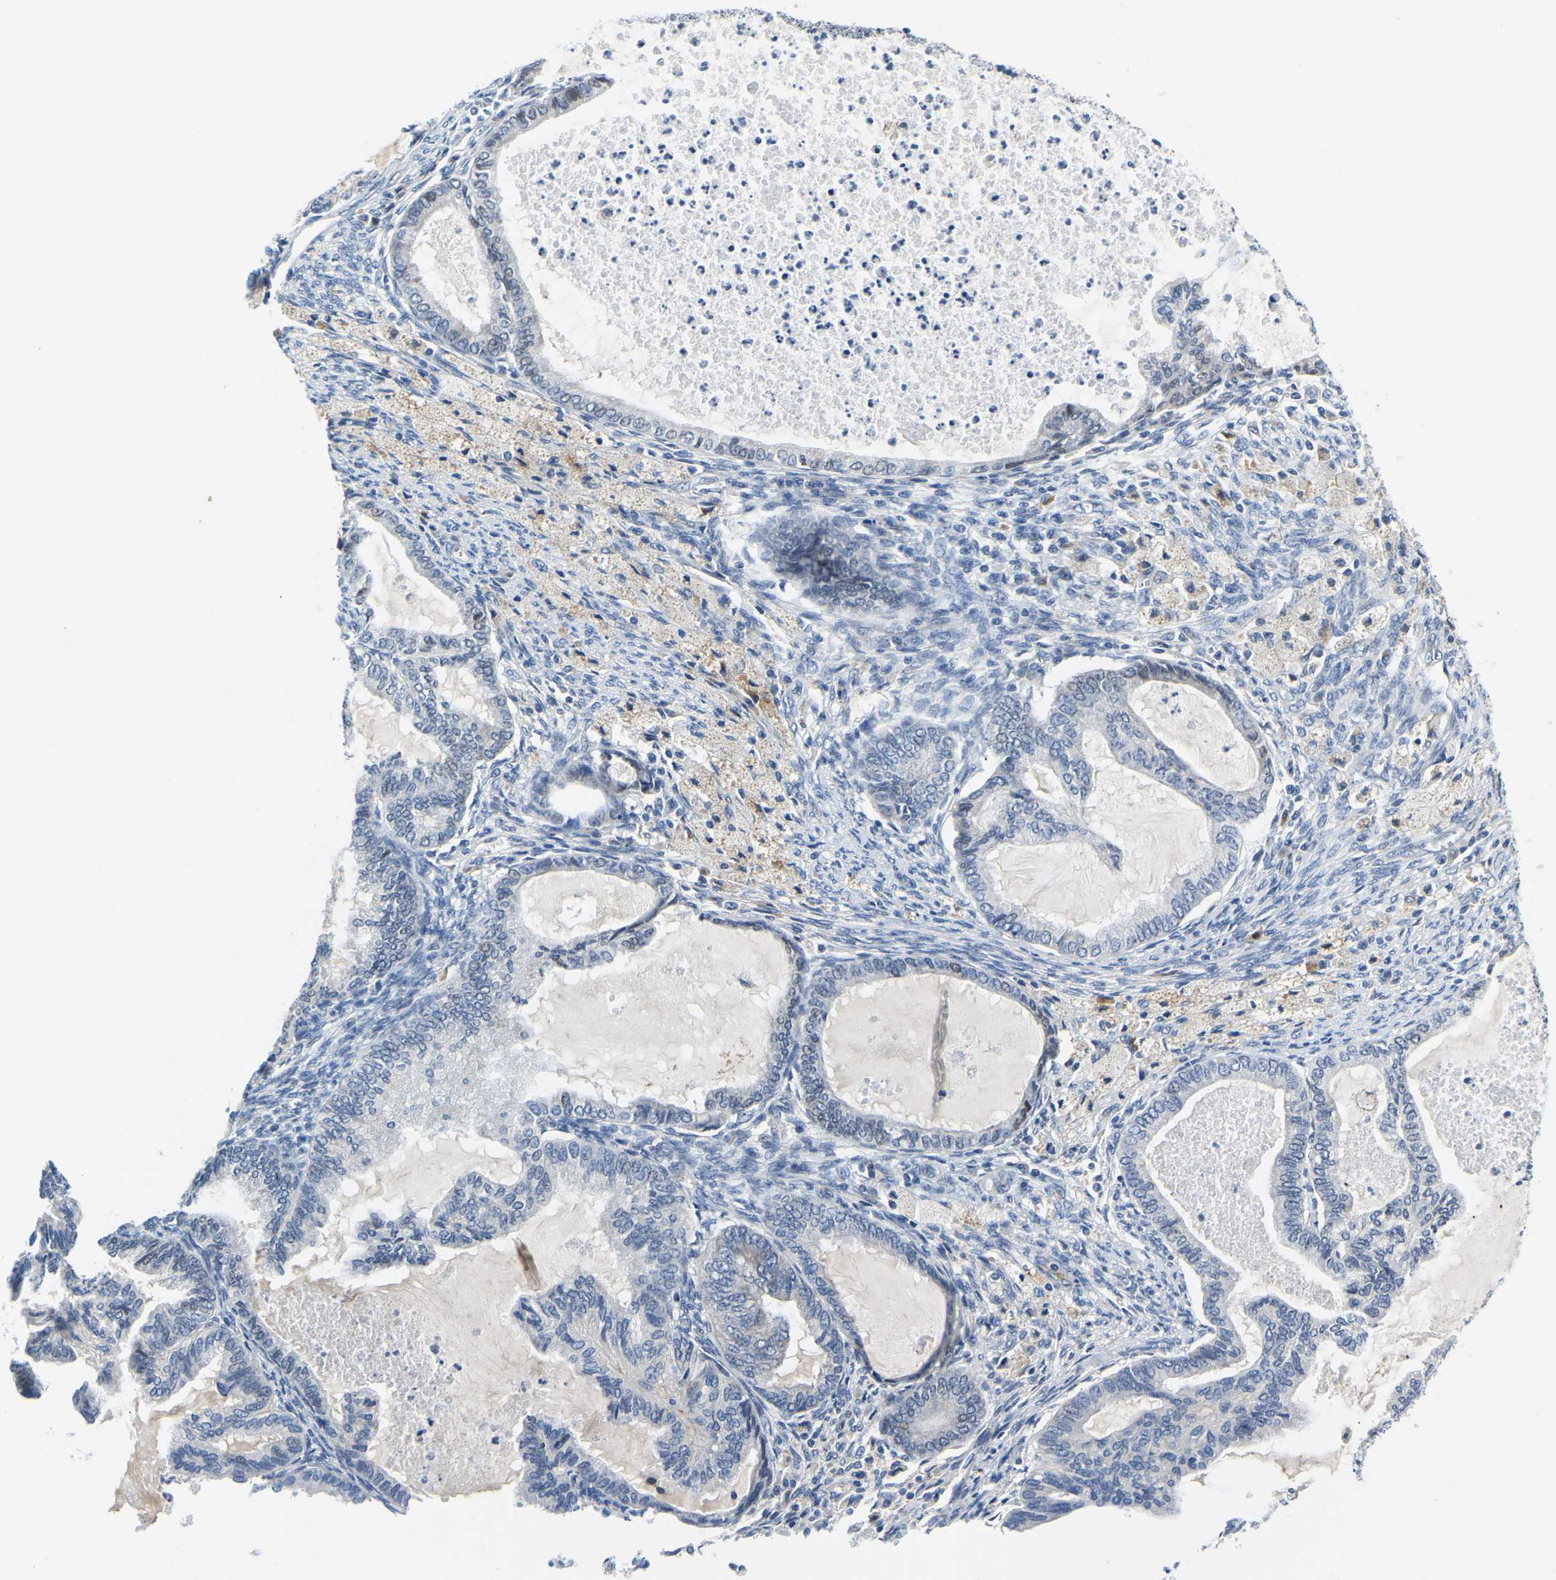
{"staining": {"intensity": "negative", "quantity": "none", "location": "none"}, "tissue": "cervical cancer", "cell_type": "Tumor cells", "image_type": "cancer", "snomed": [{"axis": "morphology", "description": "Normal tissue, NOS"}, {"axis": "morphology", "description": "Adenocarcinoma, NOS"}, {"axis": "topography", "description": "Cervix"}, {"axis": "topography", "description": "Endometrium"}], "caption": "A histopathology image of human adenocarcinoma (cervical) is negative for staining in tumor cells.", "gene": "LIAS", "patient": {"sex": "female", "age": 86}}